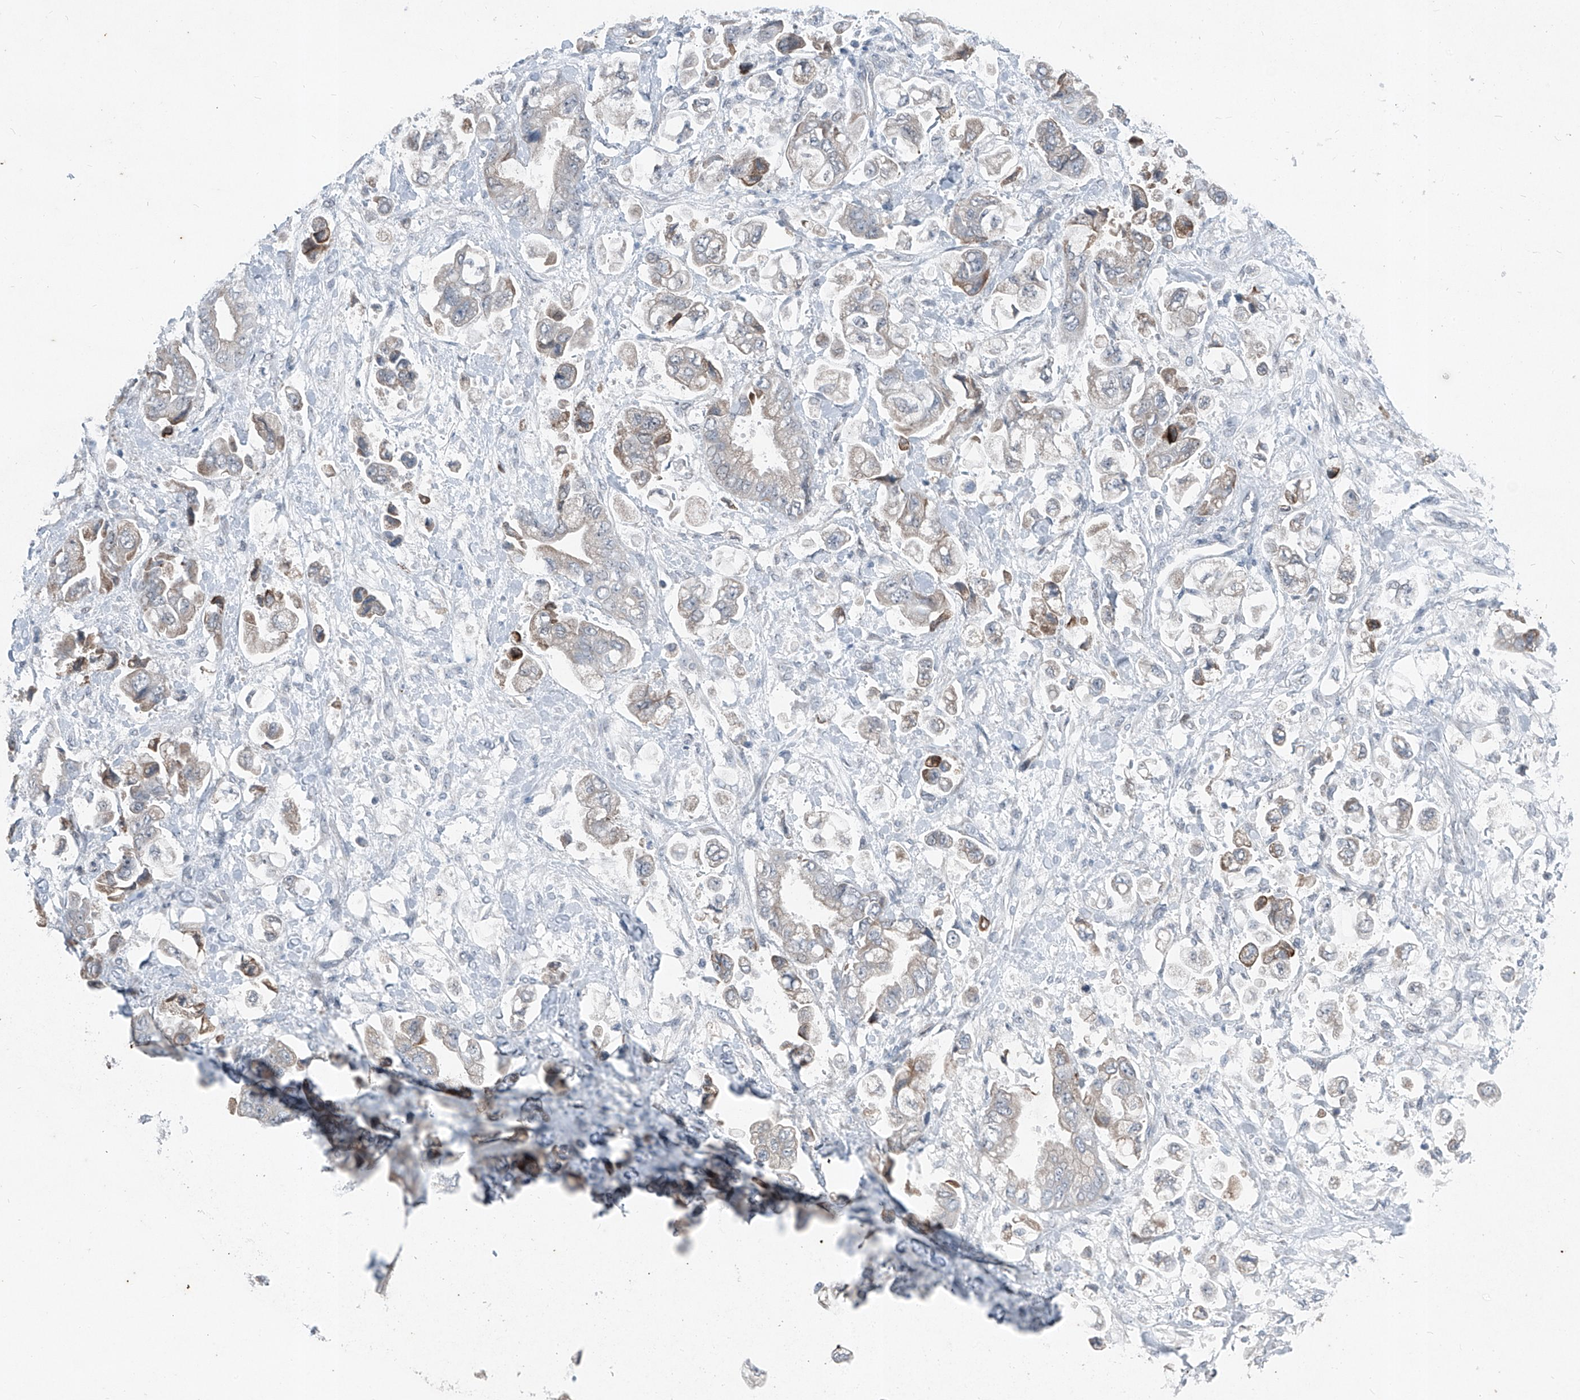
{"staining": {"intensity": "moderate", "quantity": "<25%", "location": "cytoplasmic/membranous"}, "tissue": "stomach cancer", "cell_type": "Tumor cells", "image_type": "cancer", "snomed": [{"axis": "morphology", "description": "Normal tissue, NOS"}, {"axis": "morphology", "description": "Adenocarcinoma, NOS"}, {"axis": "topography", "description": "Stomach"}], "caption": "A brown stain shows moderate cytoplasmic/membranous expression of a protein in human stomach adenocarcinoma tumor cells. The staining was performed using DAB (3,3'-diaminobenzidine) to visualize the protein expression in brown, while the nuclei were stained in blue with hematoxylin (Magnification: 20x).", "gene": "DYRK1B", "patient": {"sex": "male", "age": 62}}